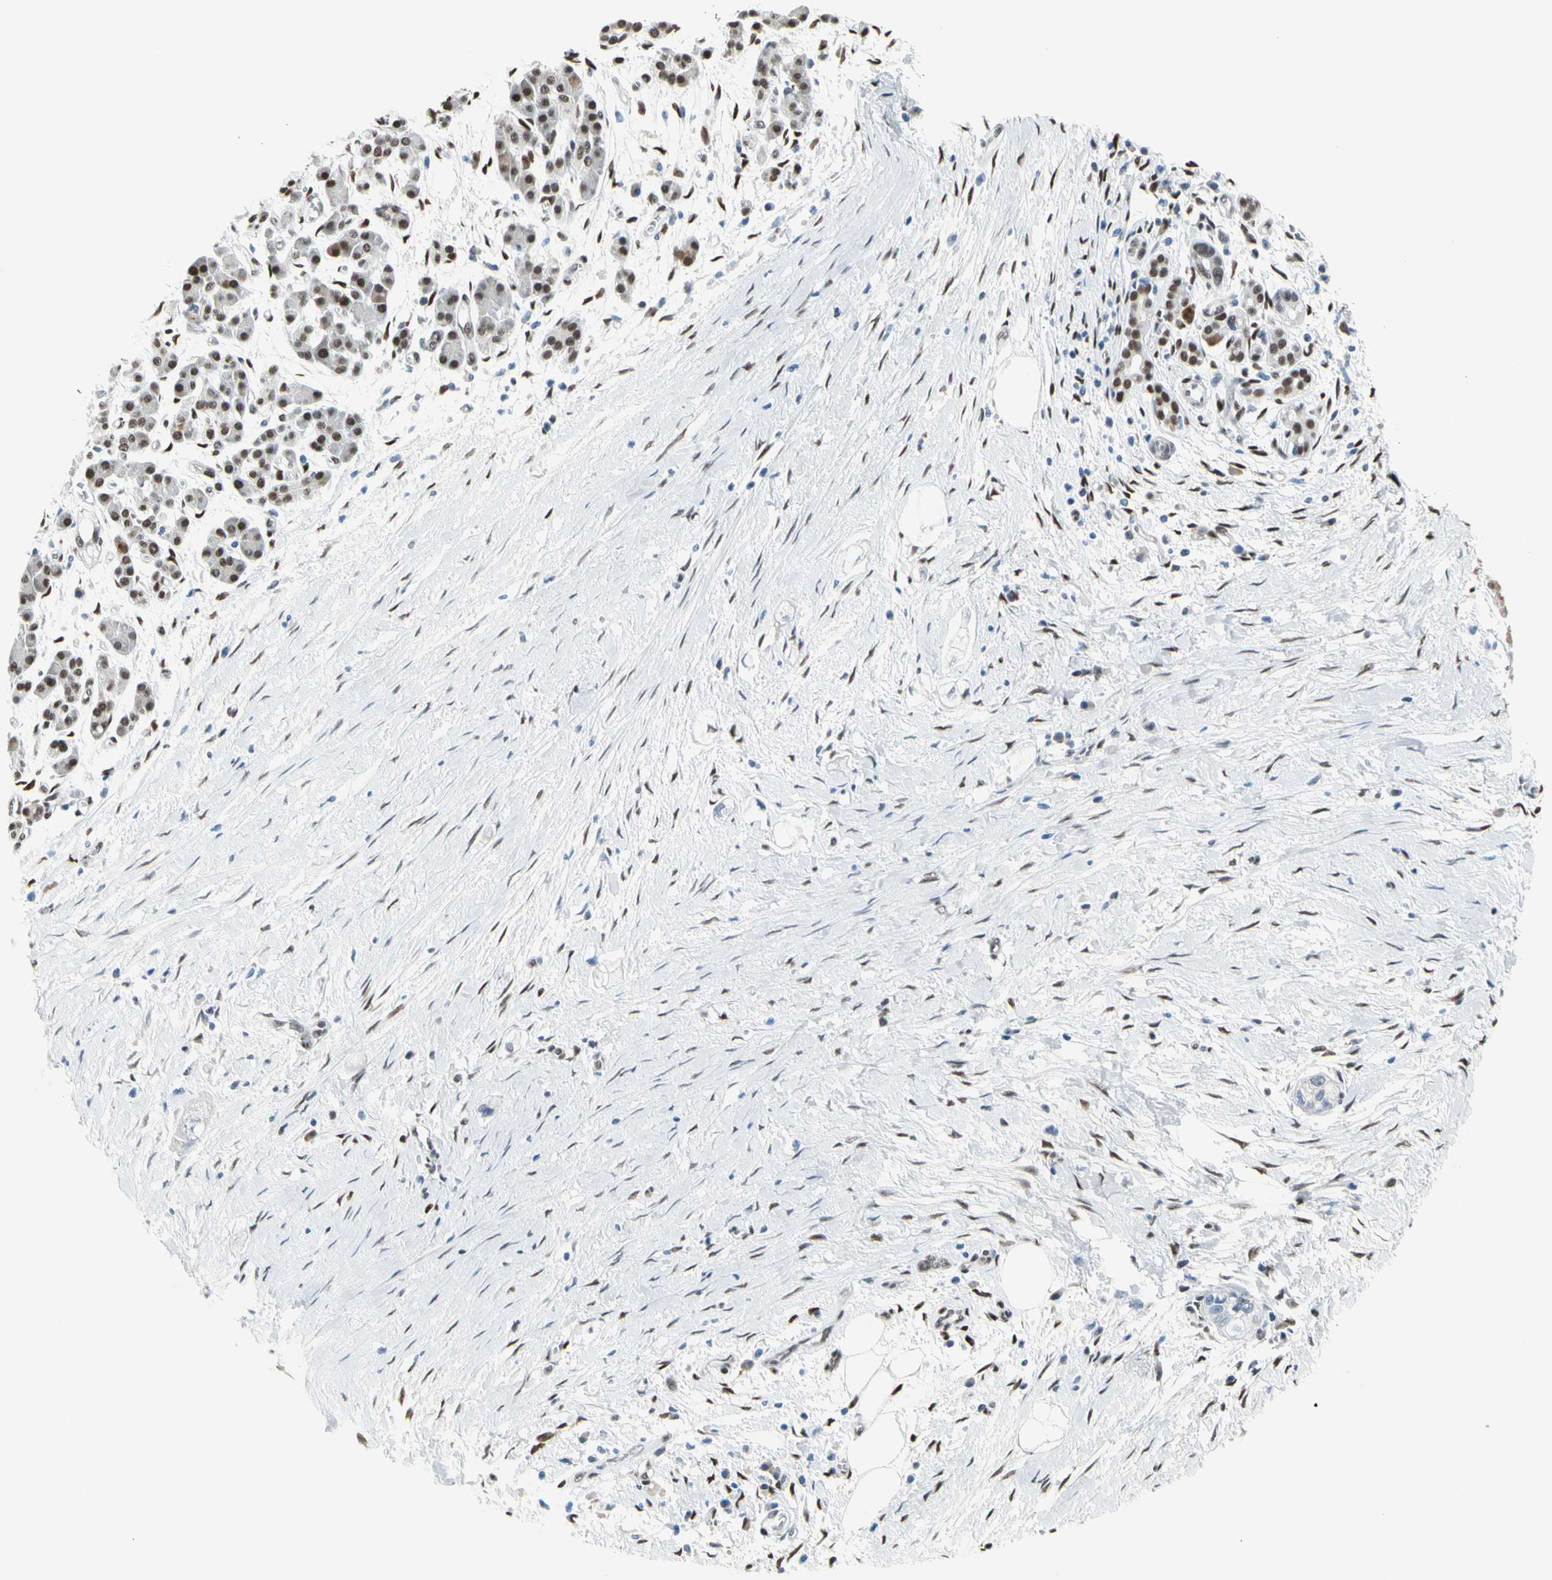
{"staining": {"intensity": "moderate", "quantity": ">75%", "location": "nuclear"}, "tissue": "pancreatic cancer", "cell_type": "Tumor cells", "image_type": "cancer", "snomed": [{"axis": "morphology", "description": "Adenocarcinoma, NOS"}, {"axis": "topography", "description": "Pancreas"}], "caption": "A histopathology image of adenocarcinoma (pancreatic) stained for a protein shows moderate nuclear brown staining in tumor cells. The staining is performed using DAB (3,3'-diaminobenzidine) brown chromogen to label protein expression. The nuclei are counter-stained blue using hematoxylin.", "gene": "NFIA", "patient": {"sex": "male", "age": 74}}